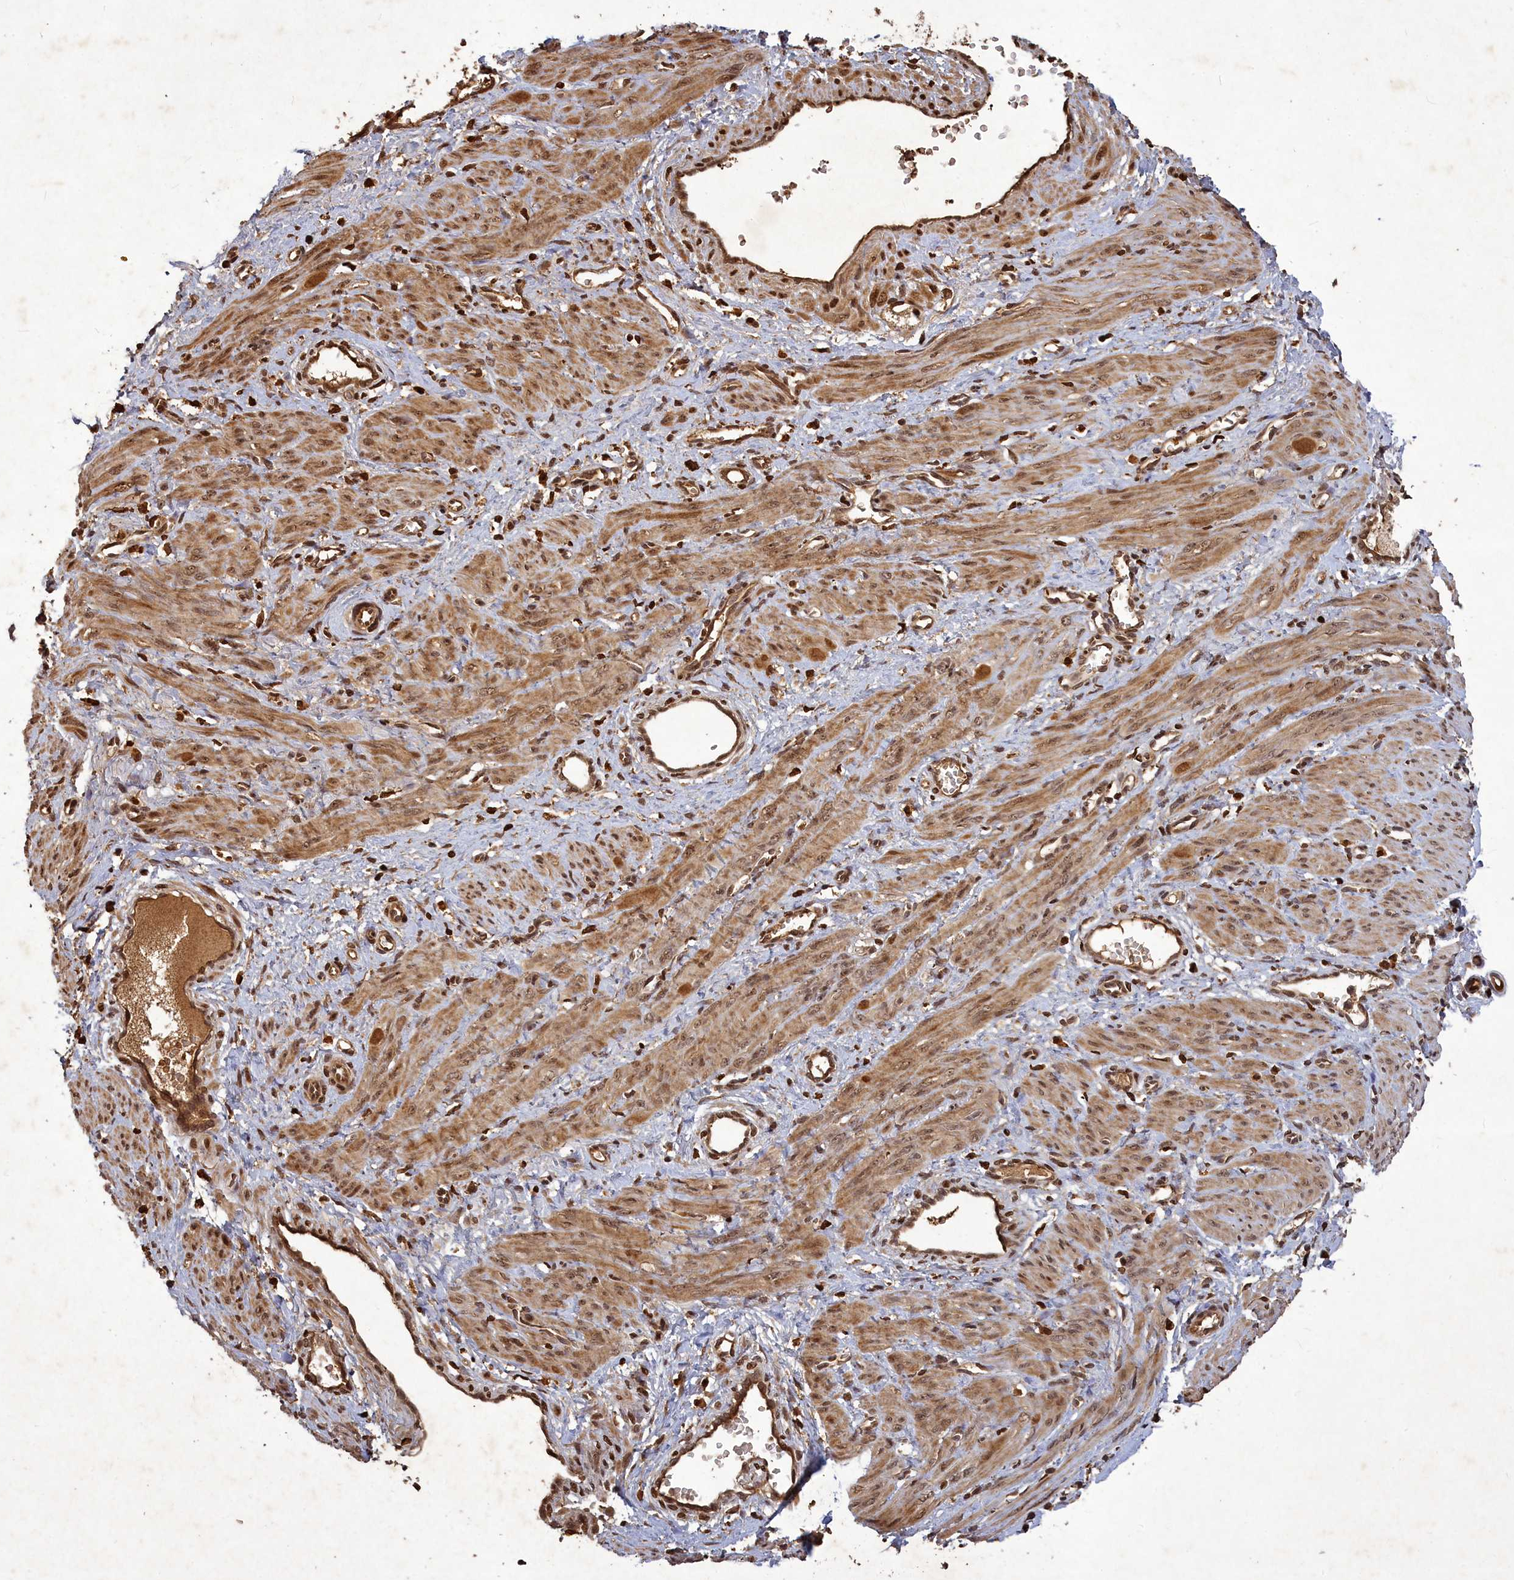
{"staining": {"intensity": "moderate", "quantity": ">75%", "location": "cytoplasmic/membranous,nuclear"}, "tissue": "smooth muscle", "cell_type": "Smooth muscle cells", "image_type": "normal", "snomed": [{"axis": "morphology", "description": "Normal tissue, NOS"}, {"axis": "topography", "description": "Endometrium"}], "caption": "DAB (3,3'-diaminobenzidine) immunohistochemical staining of benign human smooth muscle reveals moderate cytoplasmic/membranous,nuclear protein staining in approximately >75% of smooth muscle cells. (Brightfield microscopy of DAB IHC at high magnification).", "gene": "SRMS", "patient": {"sex": "female", "age": 33}}